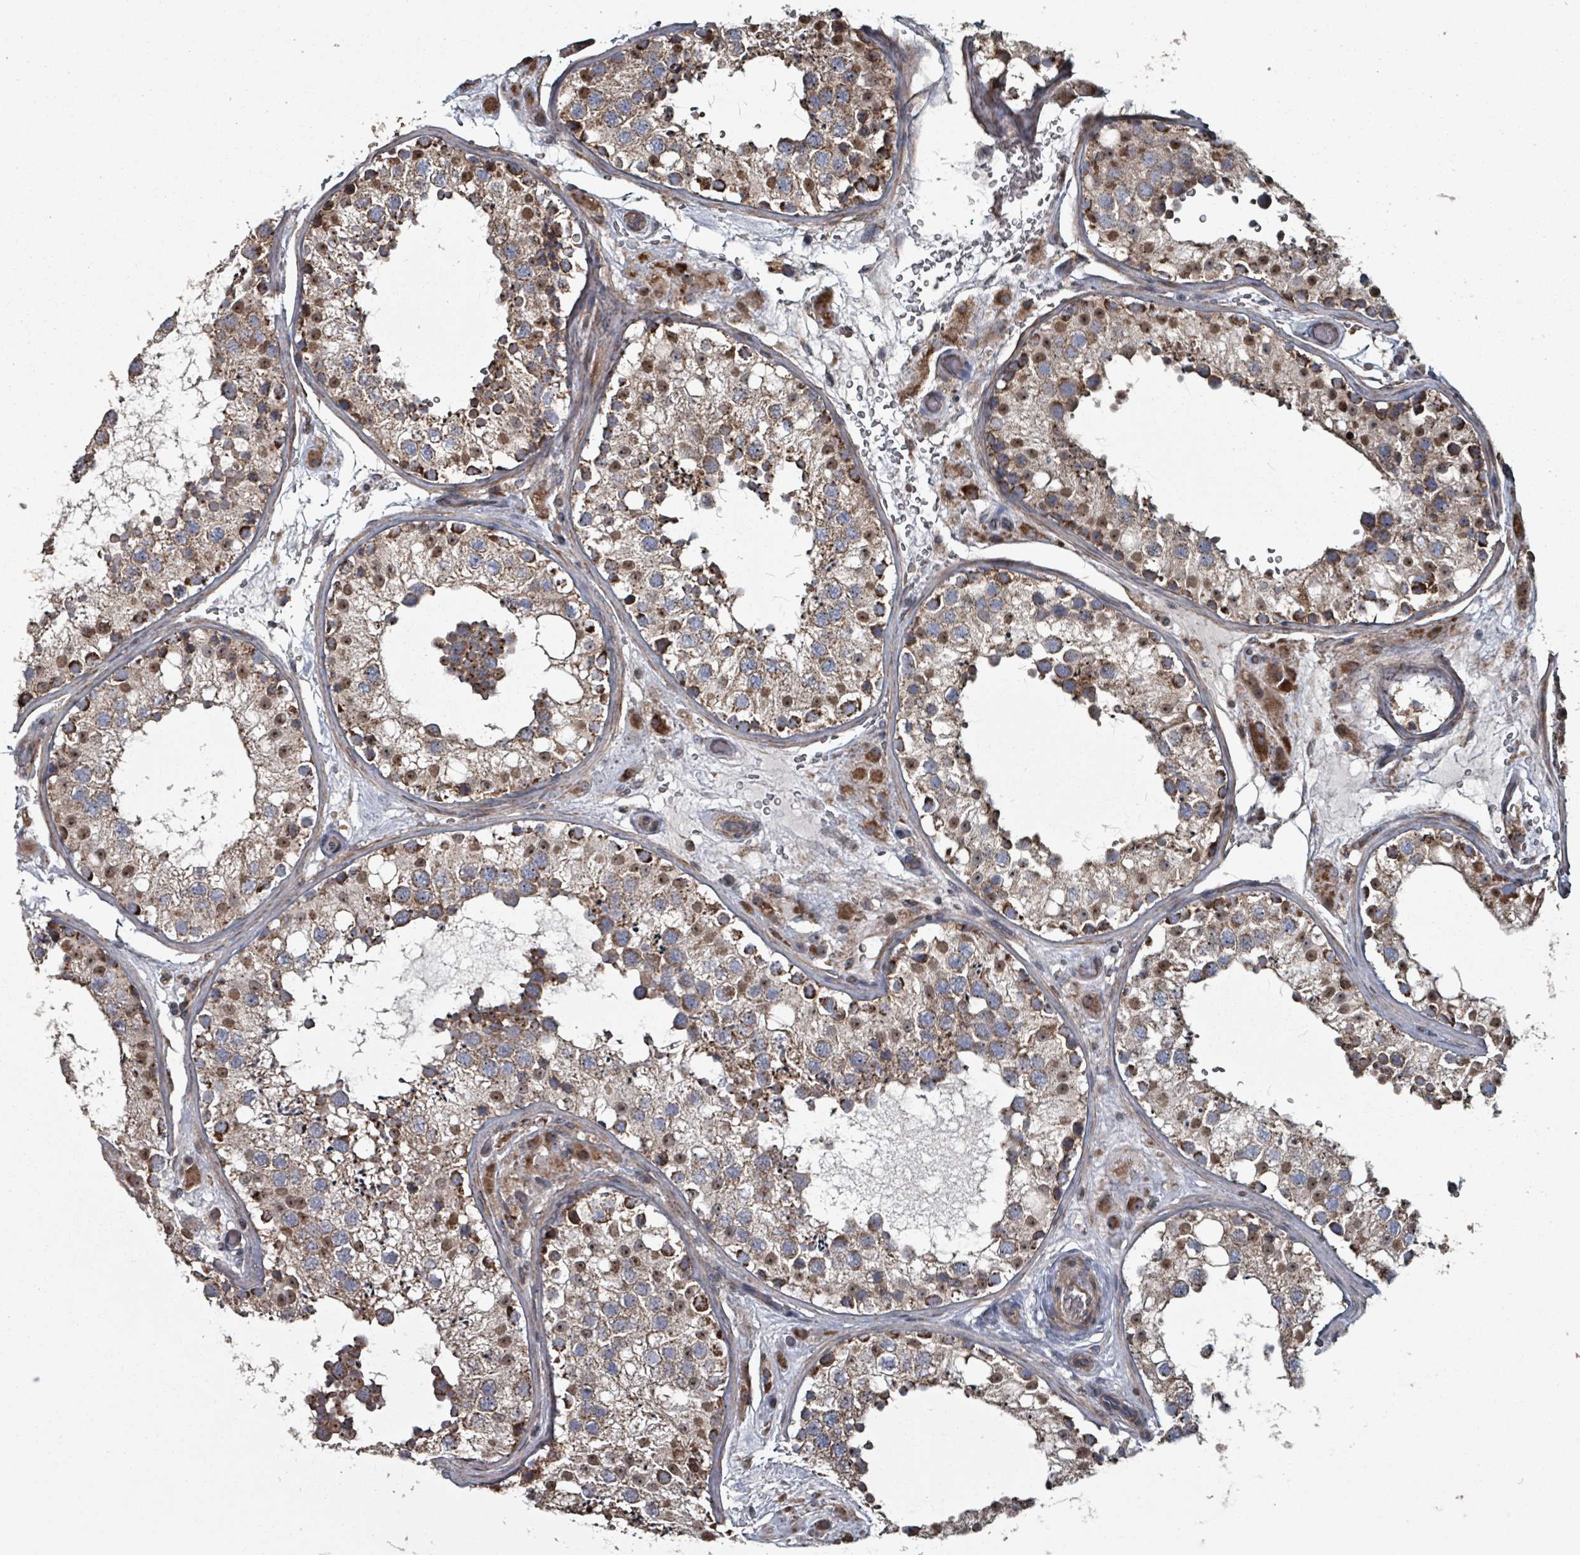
{"staining": {"intensity": "strong", "quantity": ">75%", "location": "cytoplasmic/membranous"}, "tissue": "testis", "cell_type": "Cells in seminiferous ducts", "image_type": "normal", "snomed": [{"axis": "morphology", "description": "Normal tissue, NOS"}, {"axis": "topography", "description": "Testis"}], "caption": "High-magnification brightfield microscopy of normal testis stained with DAB (3,3'-diaminobenzidine) (brown) and counterstained with hematoxylin (blue). cells in seminiferous ducts exhibit strong cytoplasmic/membranous staining is present in approximately>75% of cells.", "gene": "MRPL4", "patient": {"sex": "male", "age": 26}}